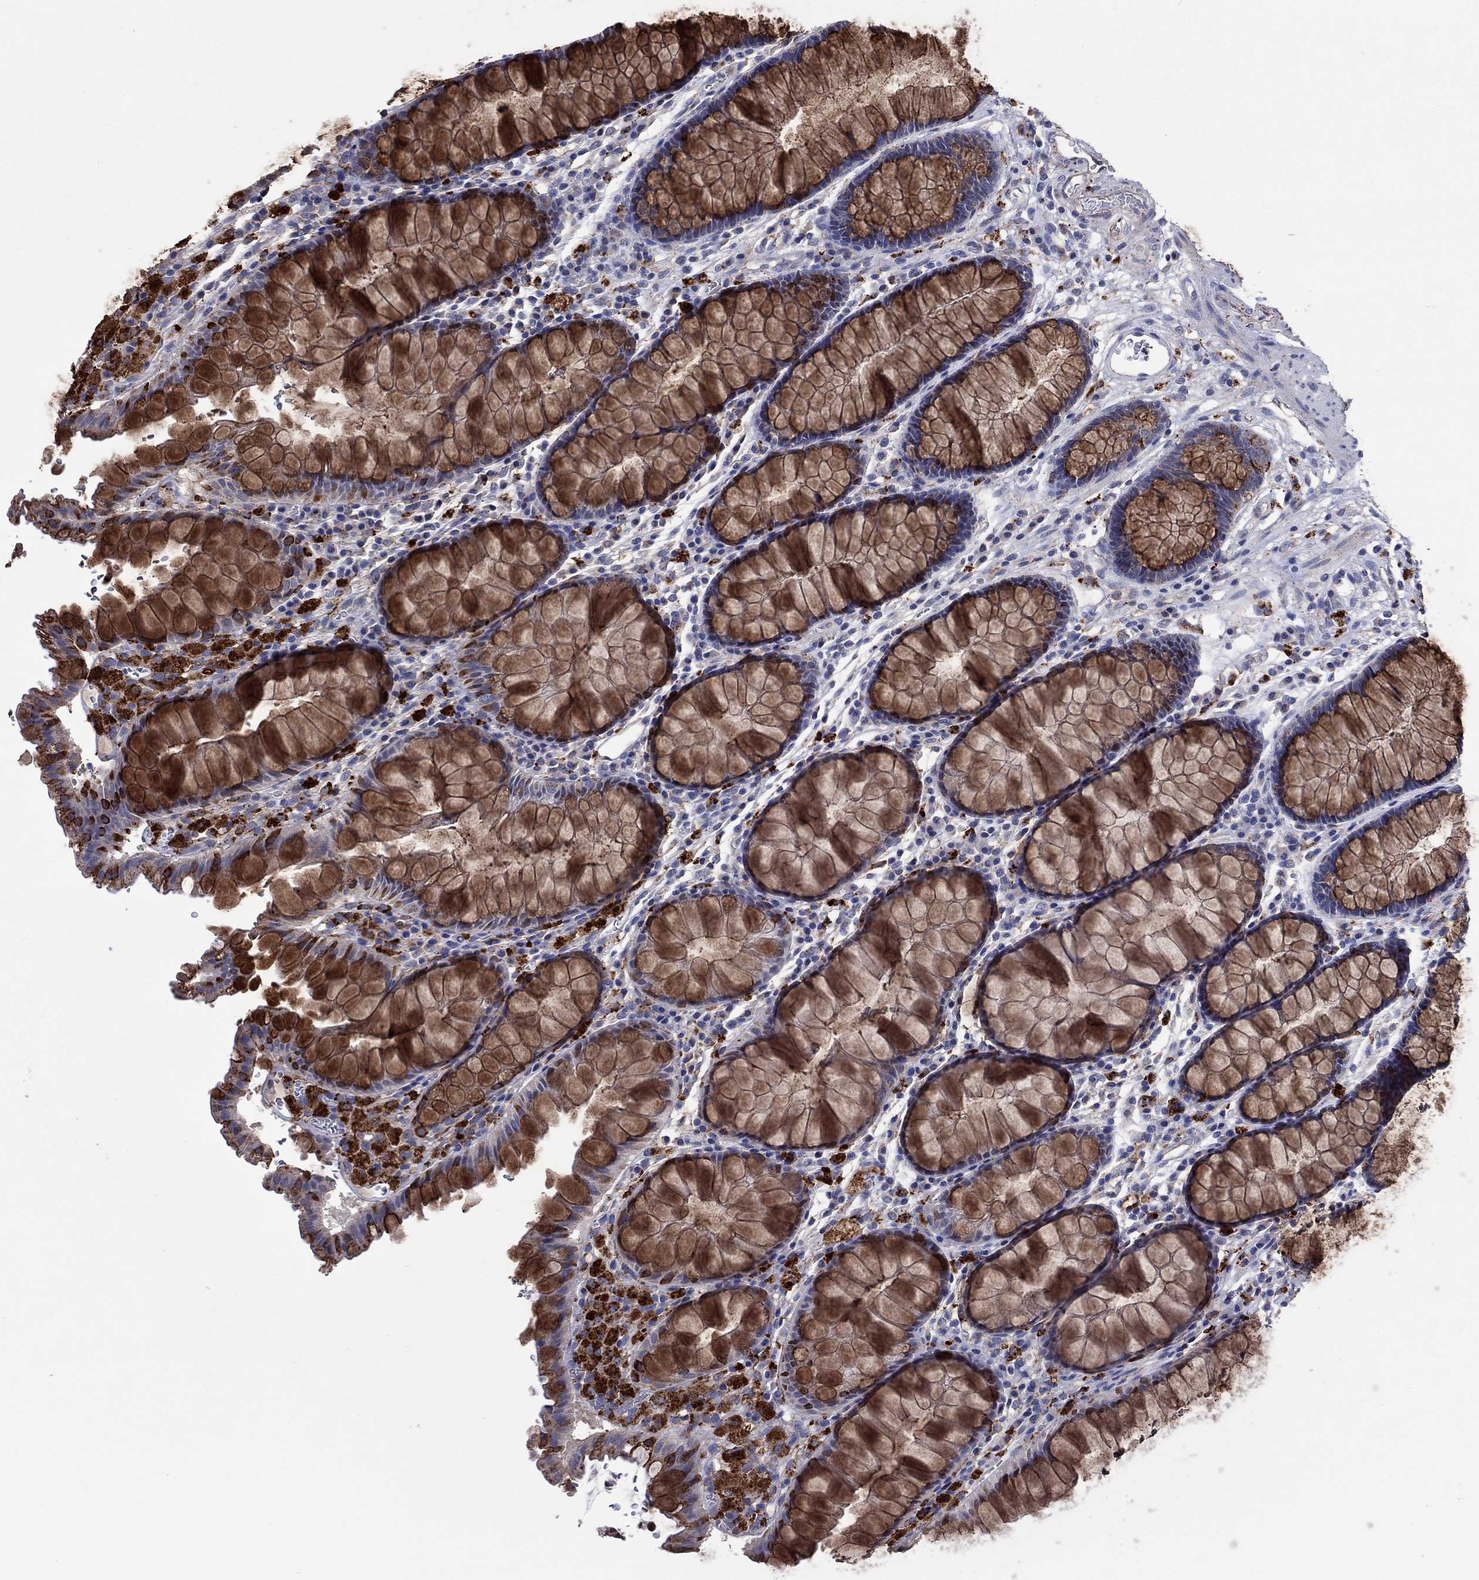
{"staining": {"intensity": "strong", "quantity": ">75%", "location": "cytoplasmic/membranous"}, "tissue": "rectum", "cell_type": "Glandular cells", "image_type": "normal", "snomed": [{"axis": "morphology", "description": "Normal tissue, NOS"}, {"axis": "topography", "description": "Rectum"}], "caption": "Glandular cells reveal high levels of strong cytoplasmic/membranous expression in approximately >75% of cells in normal rectum. (DAB (3,3'-diaminobenzidine) IHC, brown staining for protein, blue staining for nuclei).", "gene": "CTSB", "patient": {"sex": "female", "age": 68}}